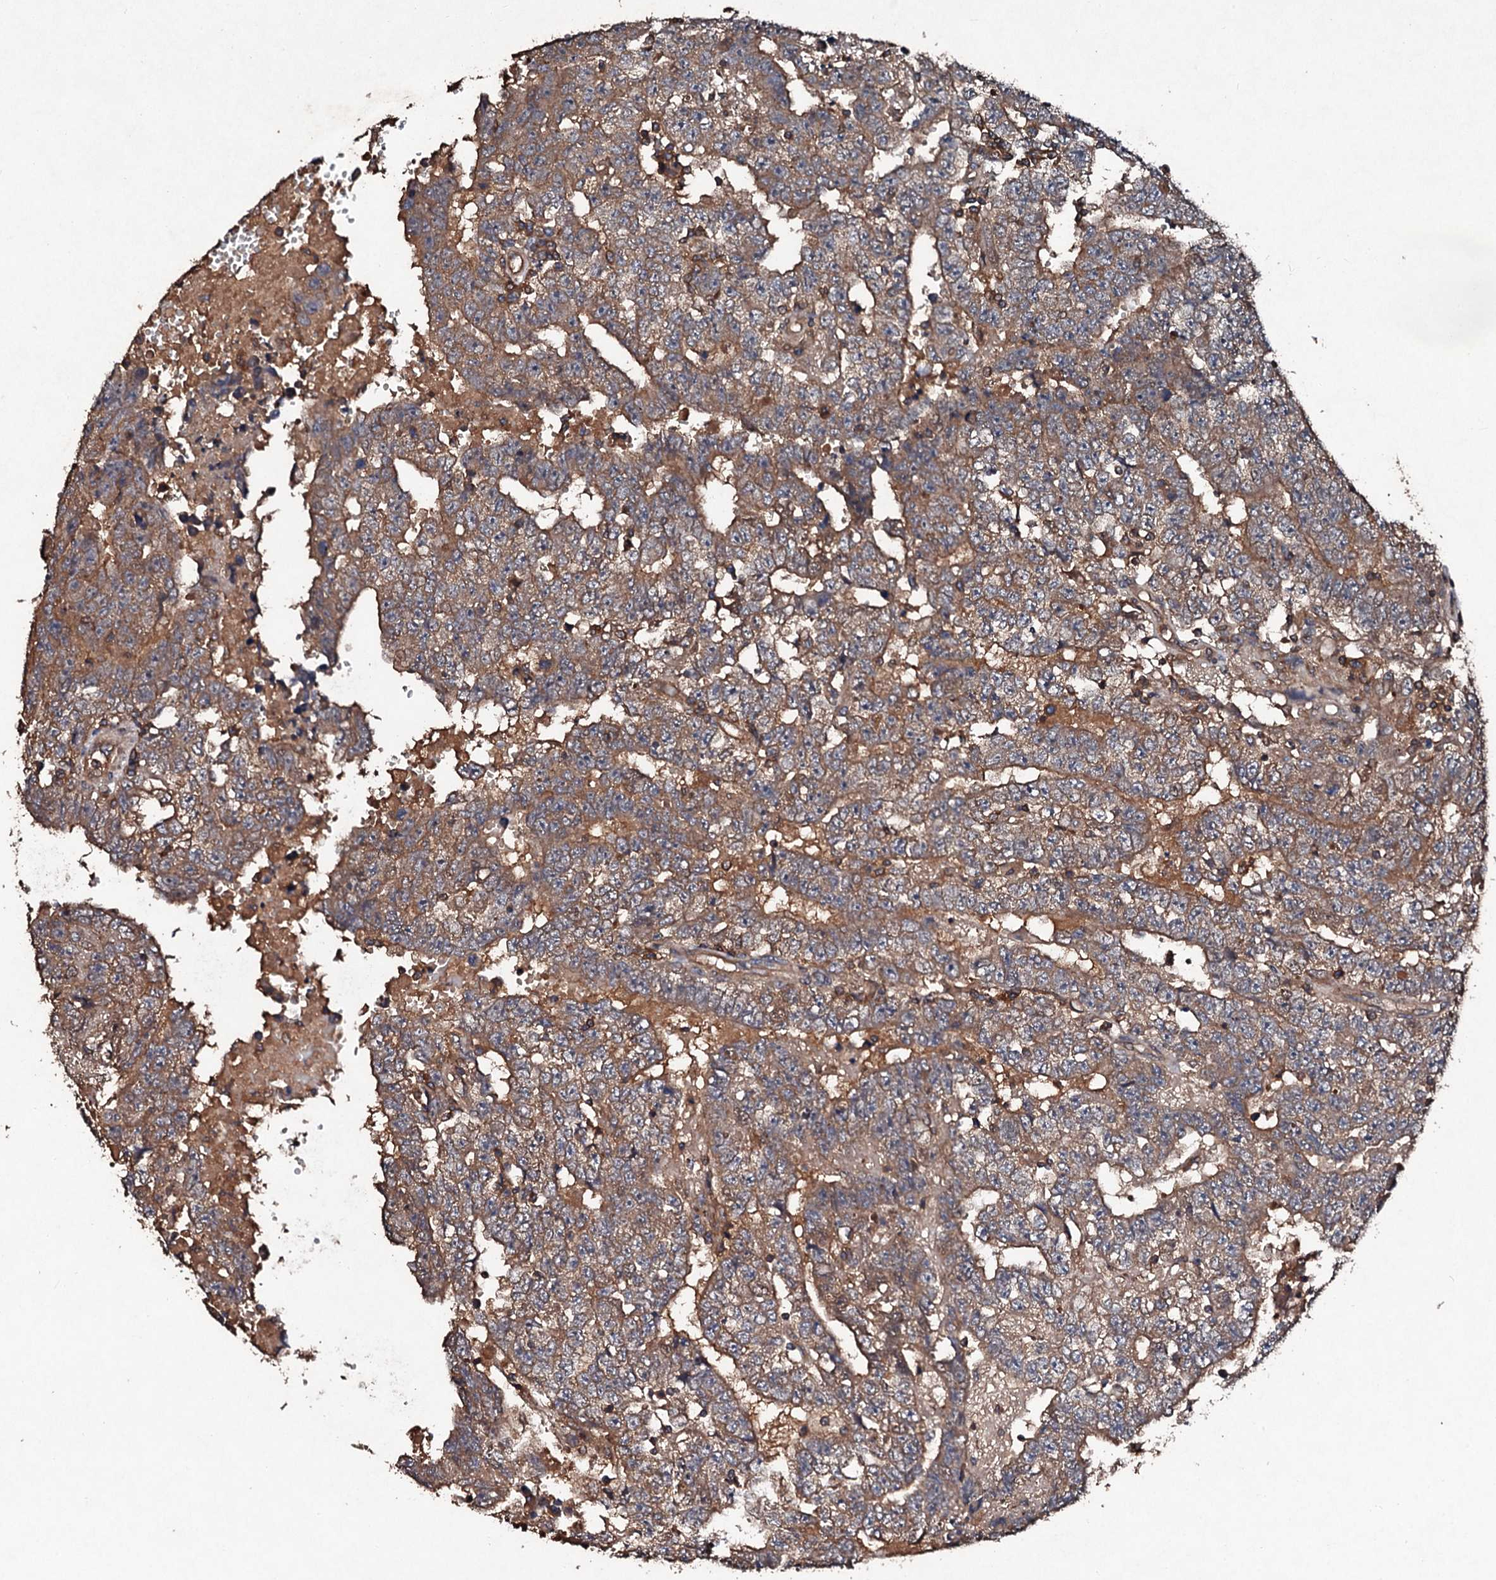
{"staining": {"intensity": "moderate", "quantity": ">75%", "location": "cytoplasmic/membranous"}, "tissue": "testis cancer", "cell_type": "Tumor cells", "image_type": "cancer", "snomed": [{"axis": "morphology", "description": "Carcinoma, Embryonal, NOS"}, {"axis": "topography", "description": "Testis"}], "caption": "Immunohistochemistry (IHC) histopathology image of neoplastic tissue: human embryonal carcinoma (testis) stained using IHC exhibits medium levels of moderate protein expression localized specifically in the cytoplasmic/membranous of tumor cells, appearing as a cytoplasmic/membranous brown color.", "gene": "KERA", "patient": {"sex": "male", "age": 25}}